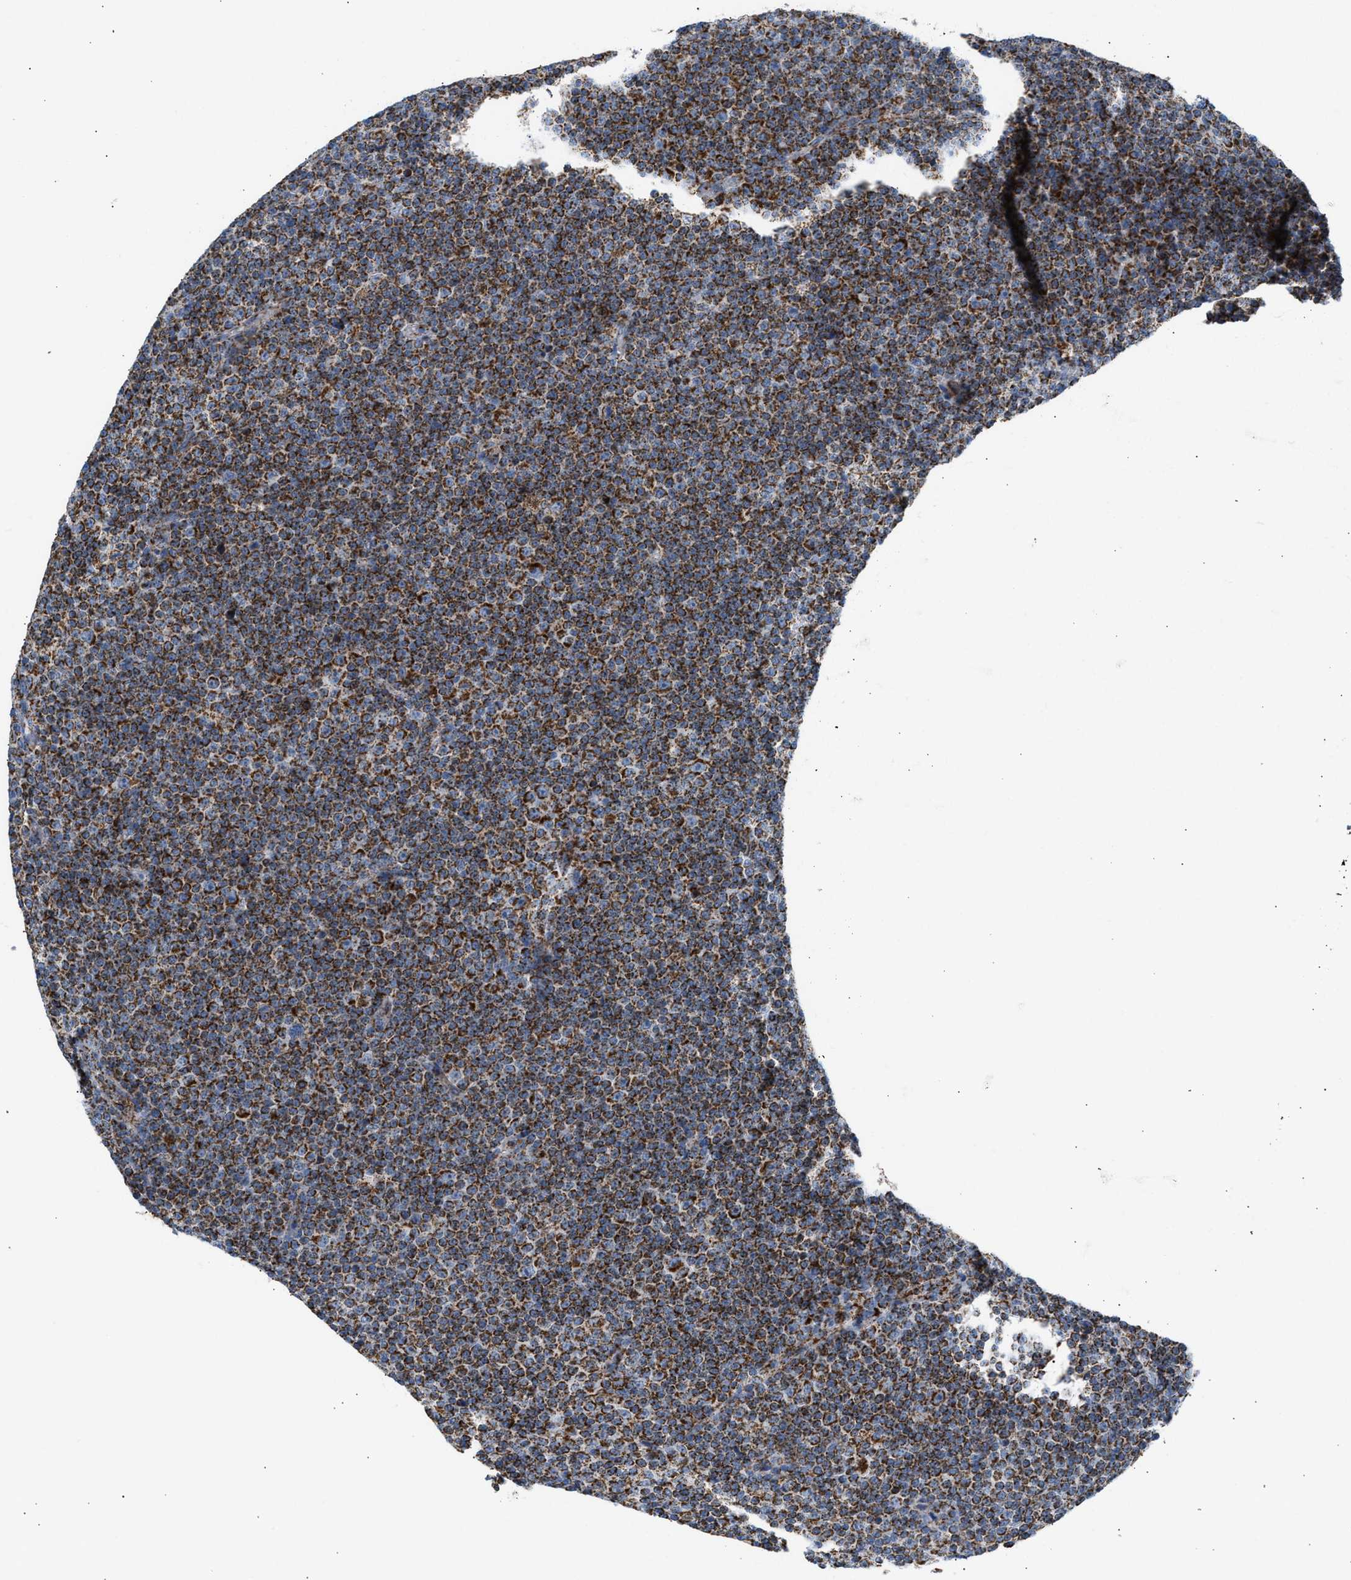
{"staining": {"intensity": "strong", "quantity": ">75%", "location": "cytoplasmic/membranous"}, "tissue": "lymphoma", "cell_type": "Tumor cells", "image_type": "cancer", "snomed": [{"axis": "morphology", "description": "Malignant lymphoma, non-Hodgkin's type, Low grade"}, {"axis": "topography", "description": "Lymph node"}], "caption": "Tumor cells exhibit high levels of strong cytoplasmic/membranous positivity in approximately >75% of cells in lymphoma.", "gene": "OGDH", "patient": {"sex": "female", "age": 67}}